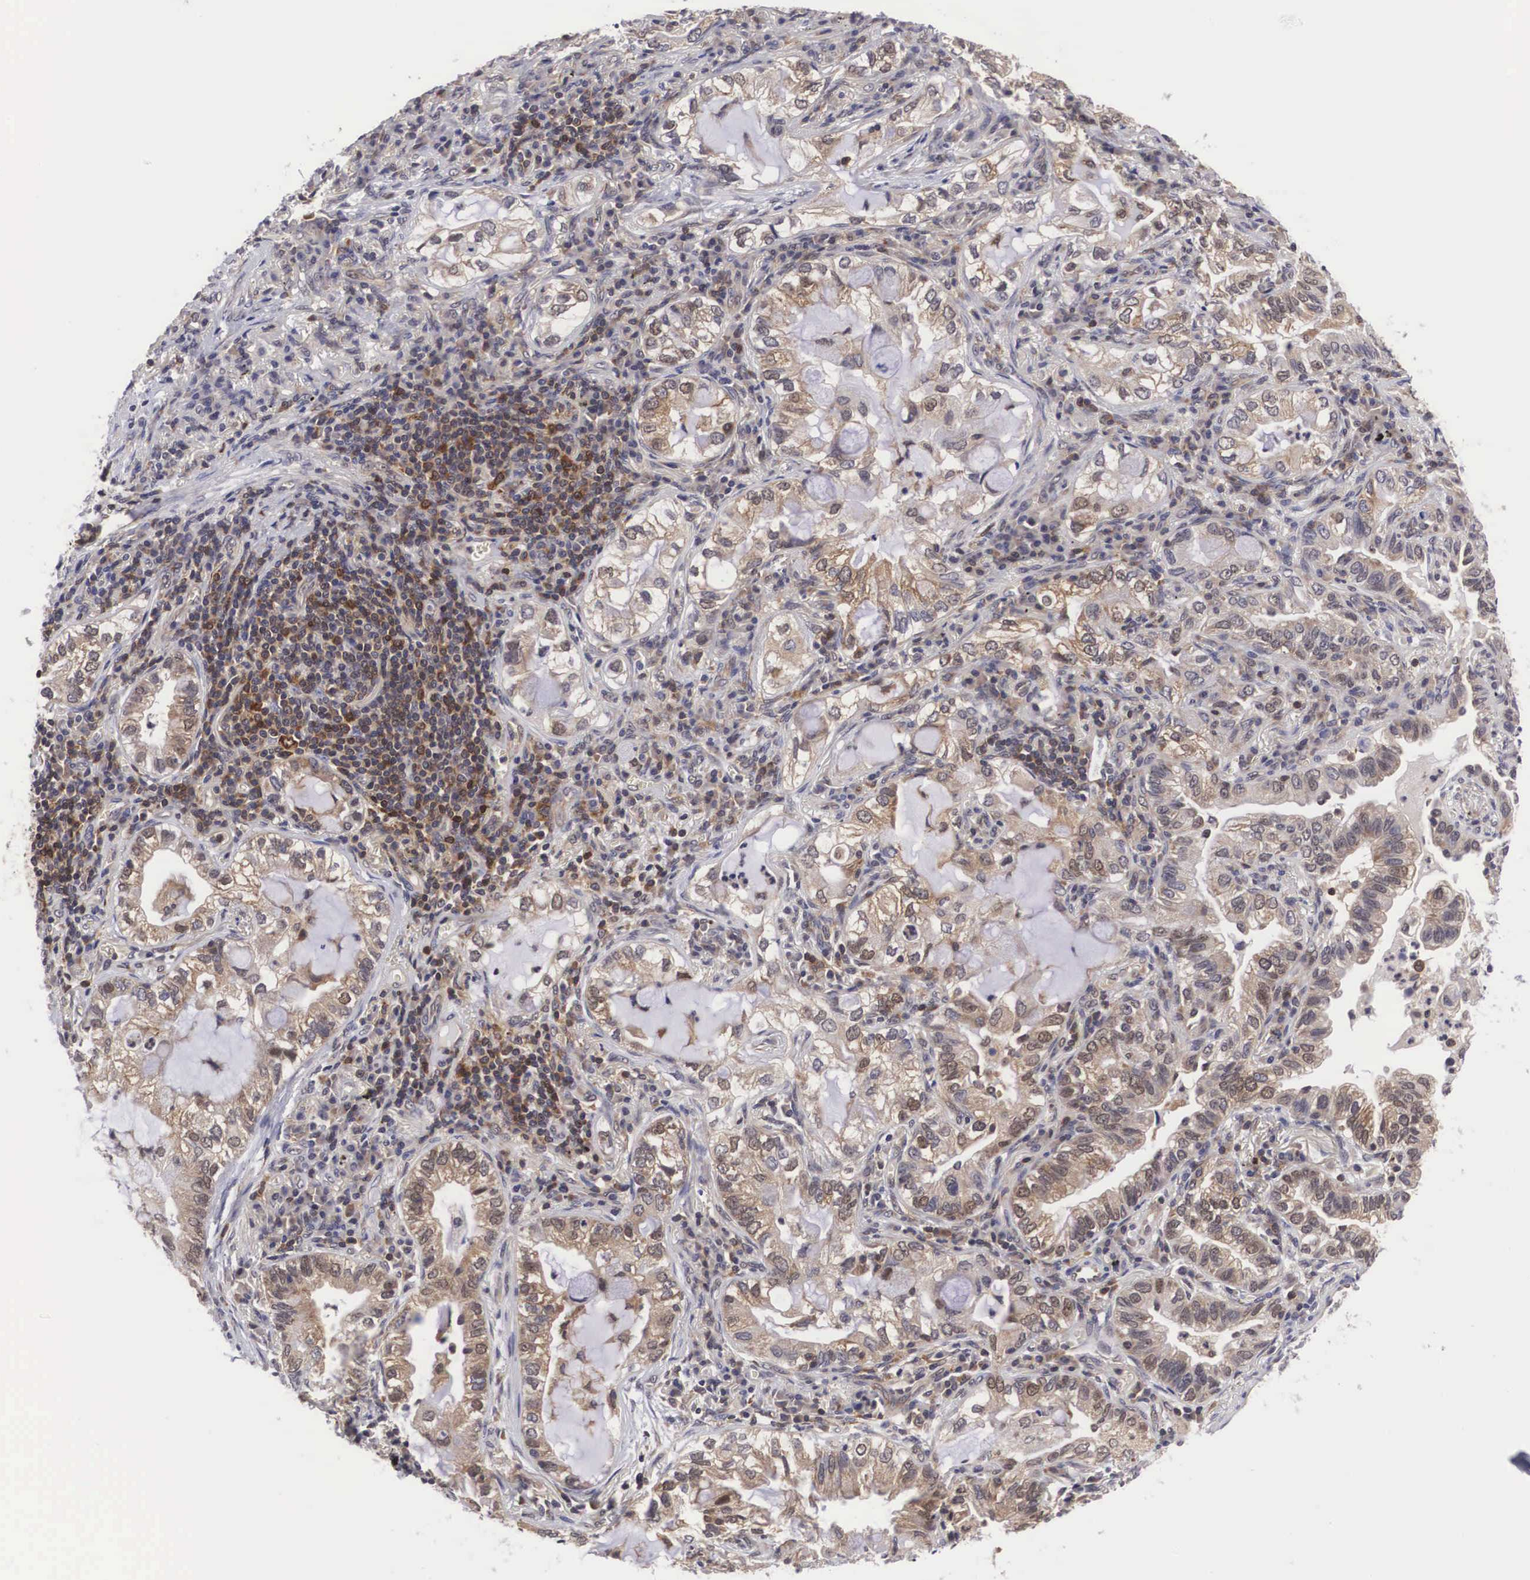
{"staining": {"intensity": "weak", "quantity": ">75%", "location": "cytoplasmic/membranous,nuclear"}, "tissue": "lung cancer", "cell_type": "Tumor cells", "image_type": "cancer", "snomed": [{"axis": "morphology", "description": "Adenocarcinoma, NOS"}, {"axis": "topography", "description": "Lung"}], "caption": "Protein staining displays weak cytoplasmic/membranous and nuclear expression in approximately >75% of tumor cells in lung cancer.", "gene": "ADSL", "patient": {"sex": "female", "age": 50}}